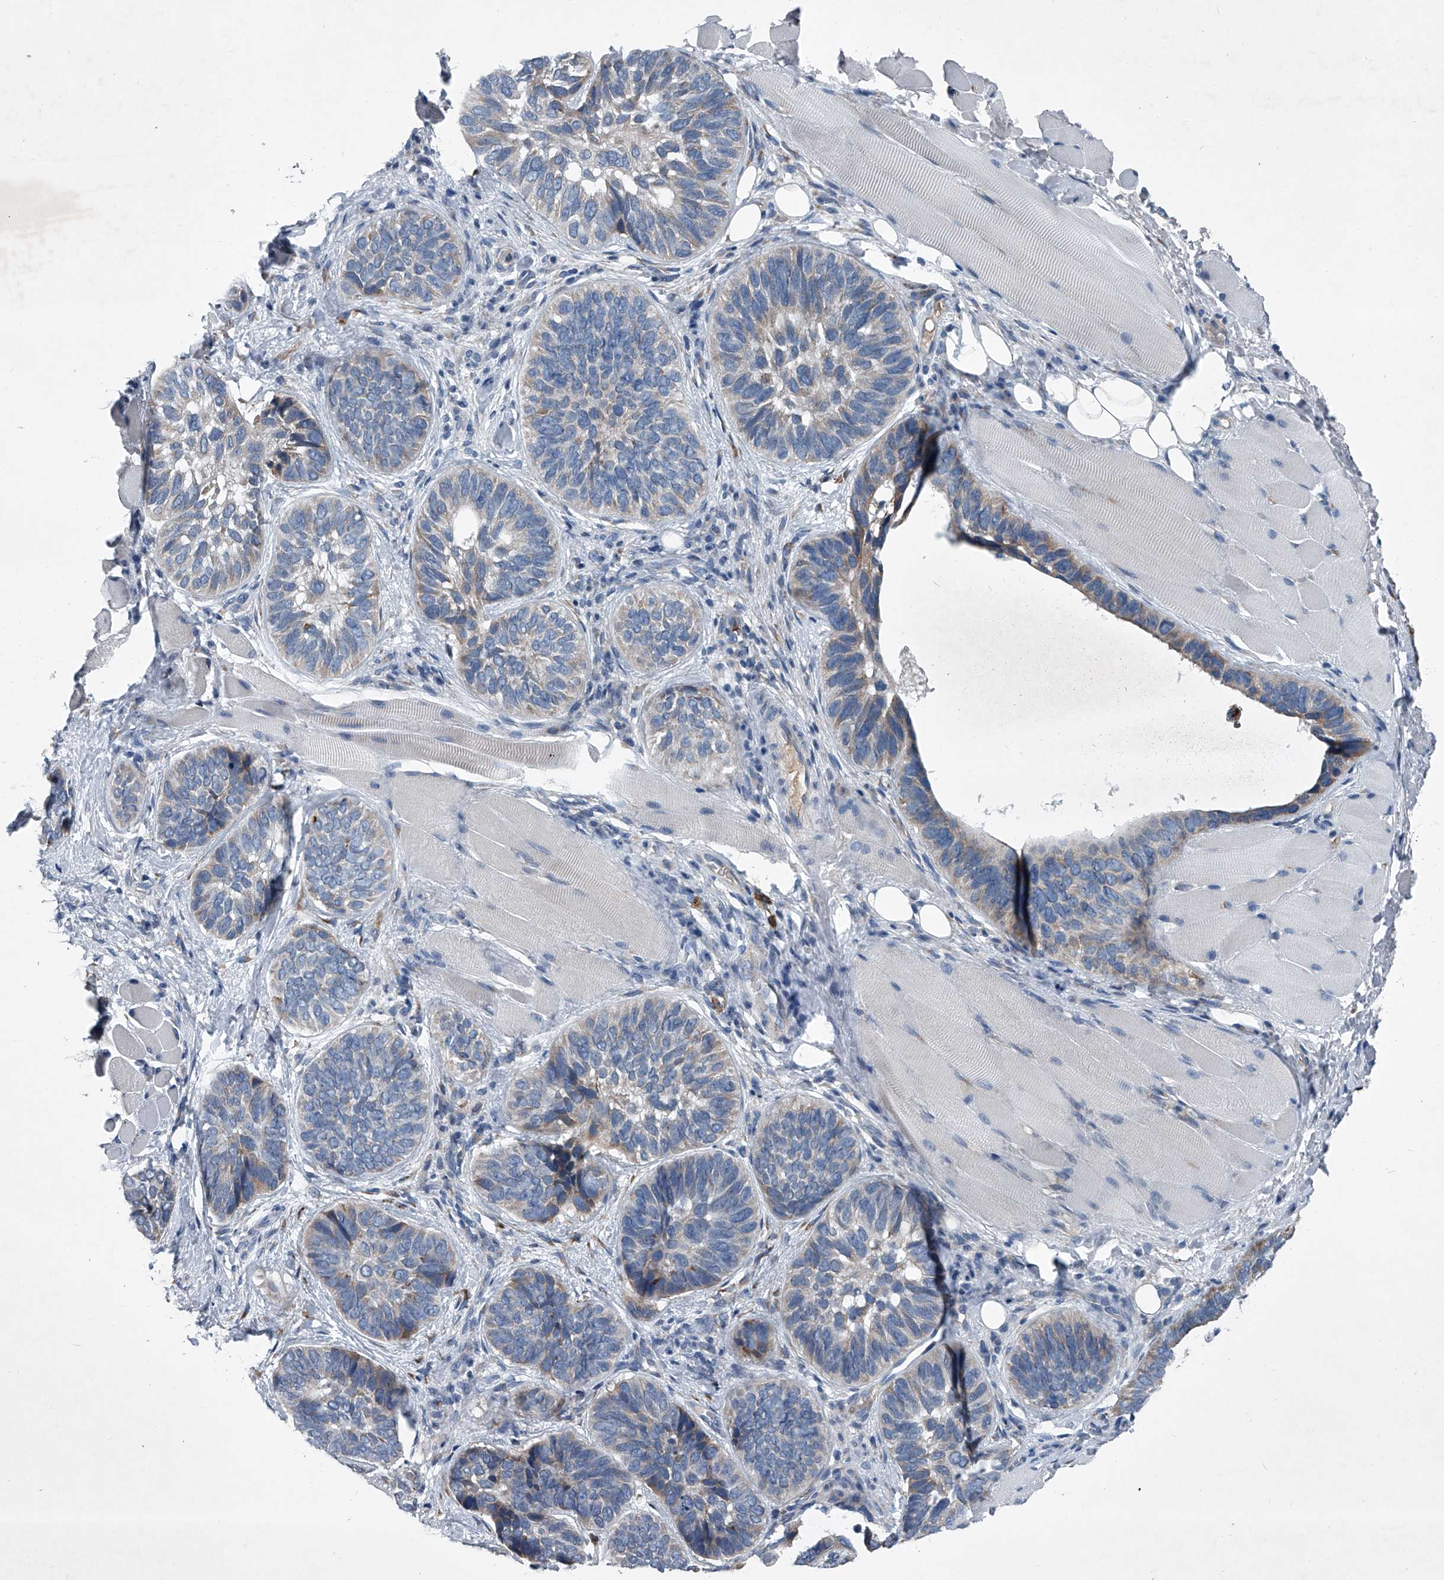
{"staining": {"intensity": "negative", "quantity": "none", "location": "none"}, "tissue": "skin cancer", "cell_type": "Tumor cells", "image_type": "cancer", "snomed": [{"axis": "morphology", "description": "Basal cell carcinoma"}, {"axis": "topography", "description": "Skin"}], "caption": "IHC micrograph of neoplastic tissue: human skin basal cell carcinoma stained with DAB displays no significant protein expression in tumor cells.", "gene": "ABCG1", "patient": {"sex": "male", "age": 62}}